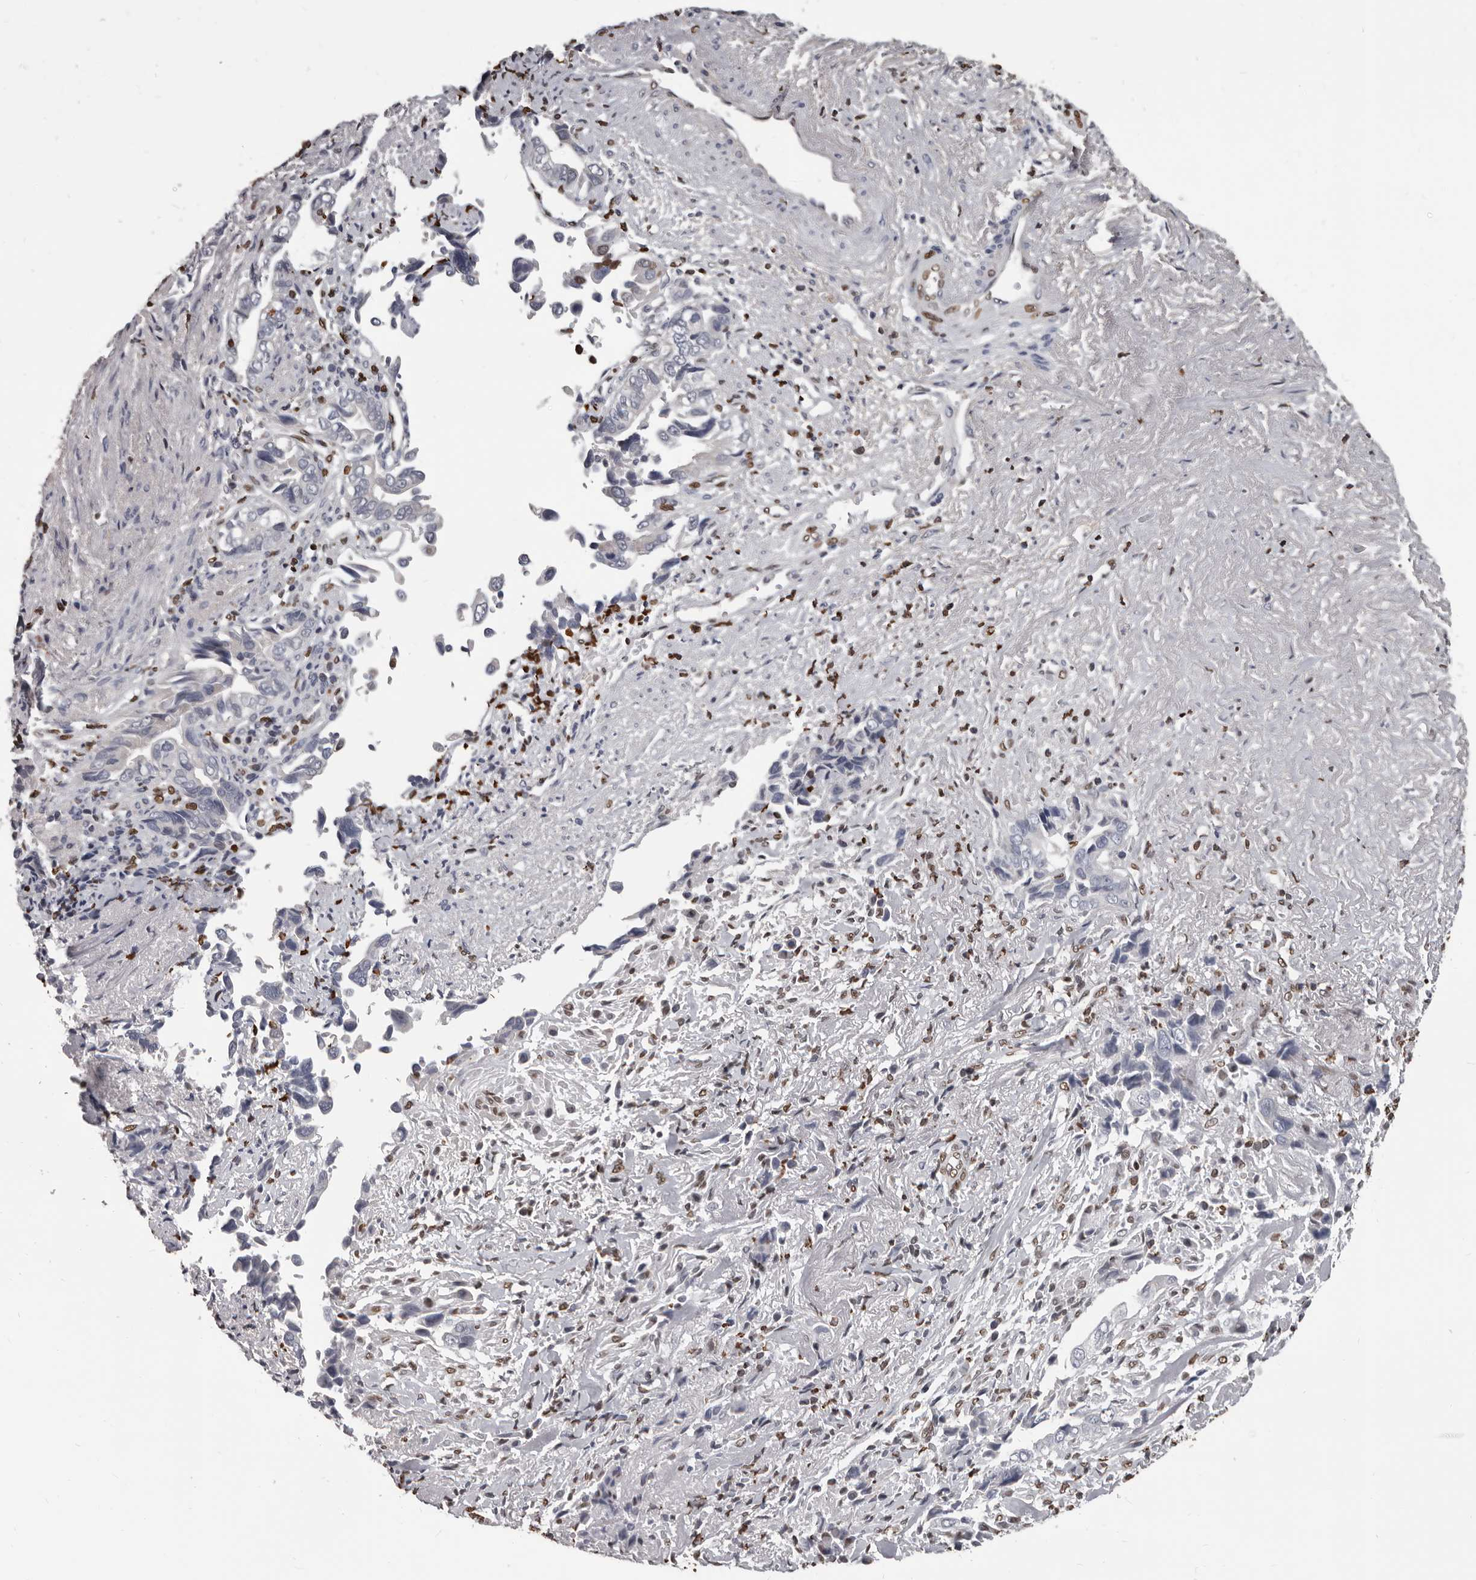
{"staining": {"intensity": "negative", "quantity": "none", "location": "none"}, "tissue": "liver cancer", "cell_type": "Tumor cells", "image_type": "cancer", "snomed": [{"axis": "morphology", "description": "Cholangiocarcinoma"}, {"axis": "topography", "description": "Liver"}], "caption": "The micrograph exhibits no significant positivity in tumor cells of cholangiocarcinoma (liver).", "gene": "AHR", "patient": {"sex": "female", "age": 79}}